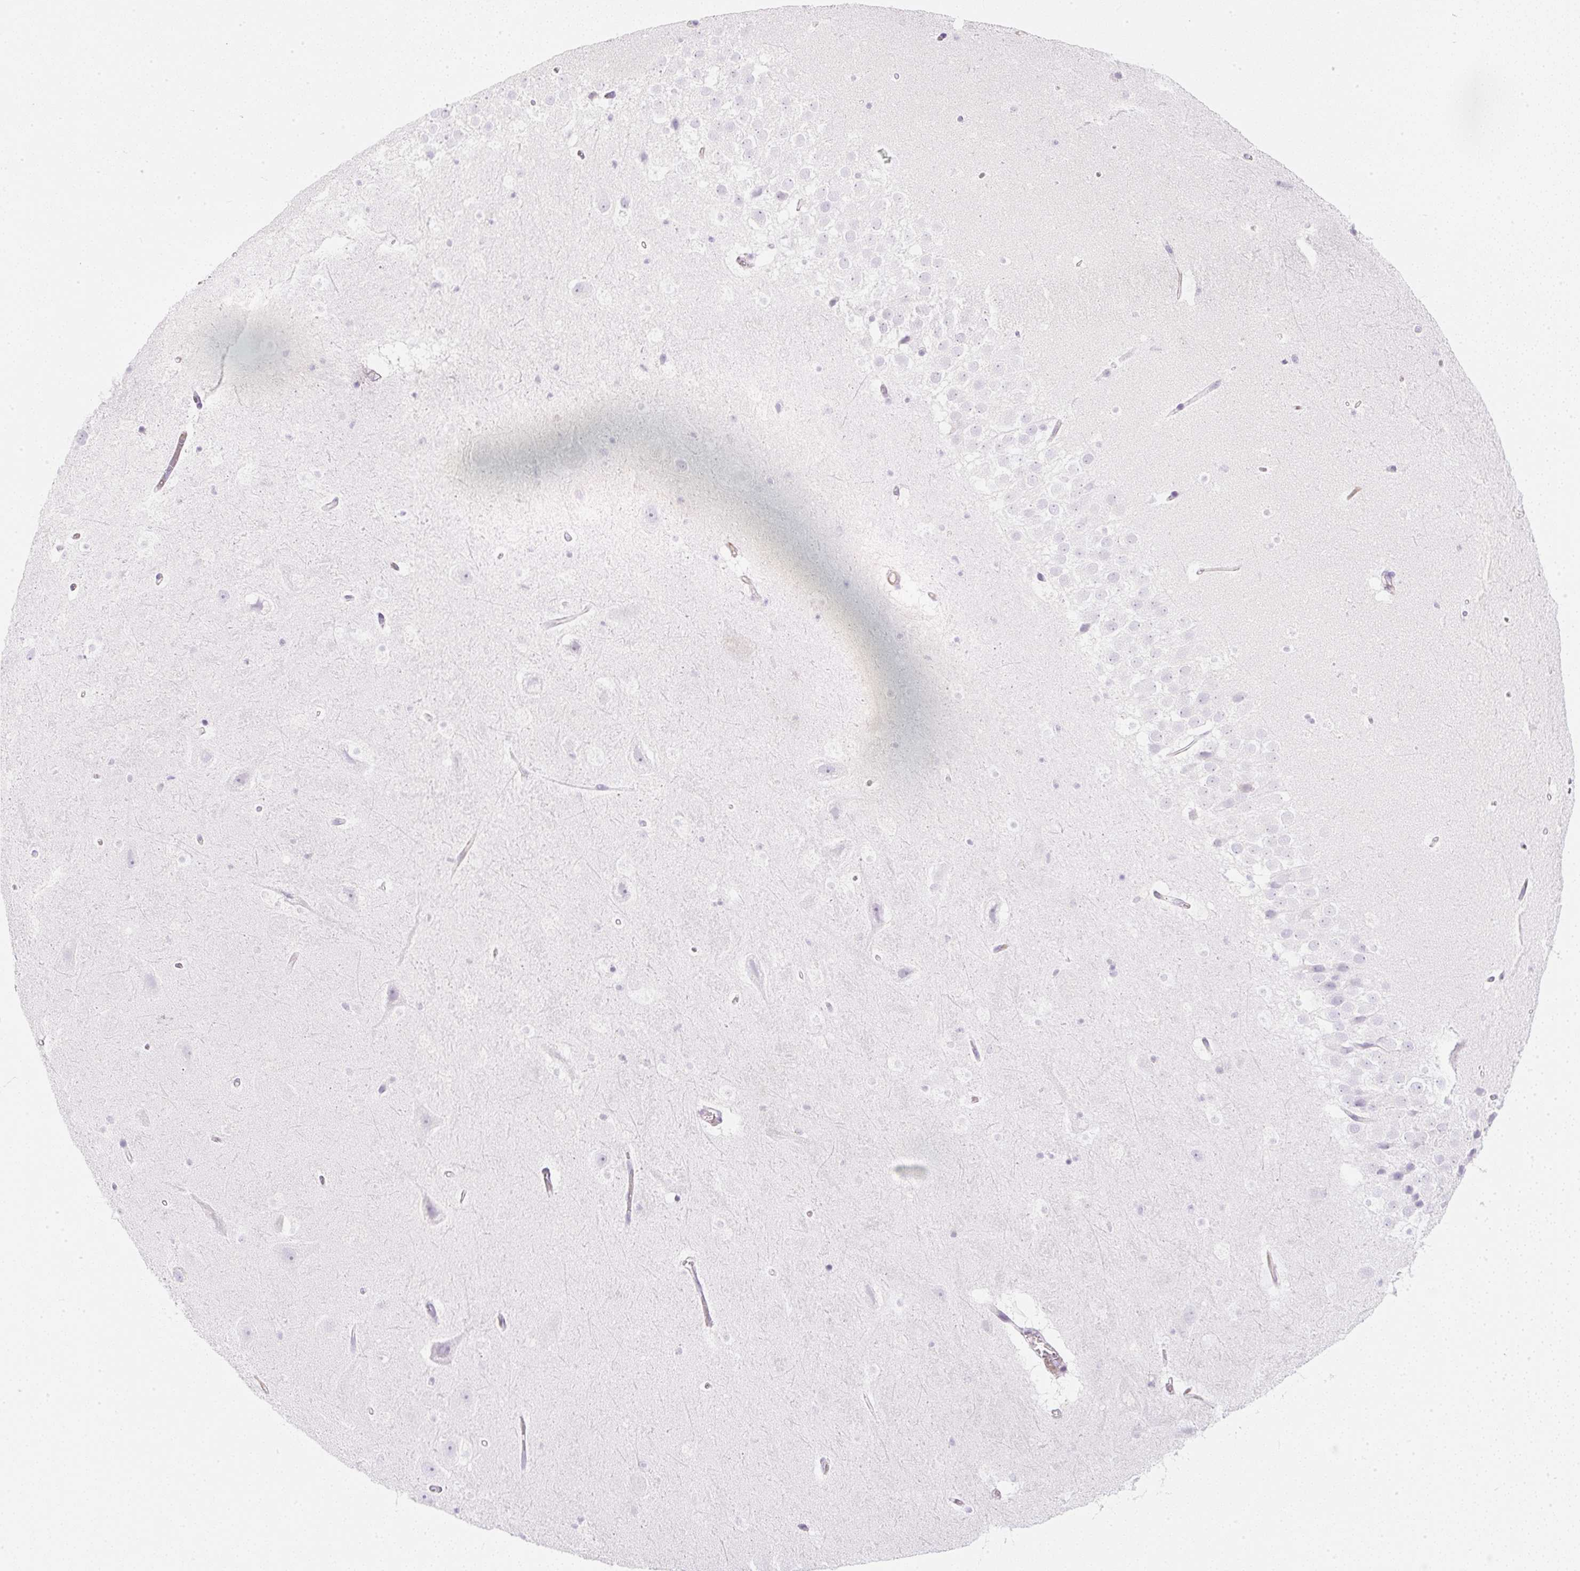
{"staining": {"intensity": "negative", "quantity": "none", "location": "none"}, "tissue": "hippocampus", "cell_type": "Glial cells", "image_type": "normal", "snomed": [{"axis": "morphology", "description": "Normal tissue, NOS"}, {"axis": "topography", "description": "Hippocampus"}], "caption": "Image shows no protein positivity in glial cells of unremarkable hippocampus.", "gene": "ZNF689", "patient": {"sex": "male", "age": 37}}